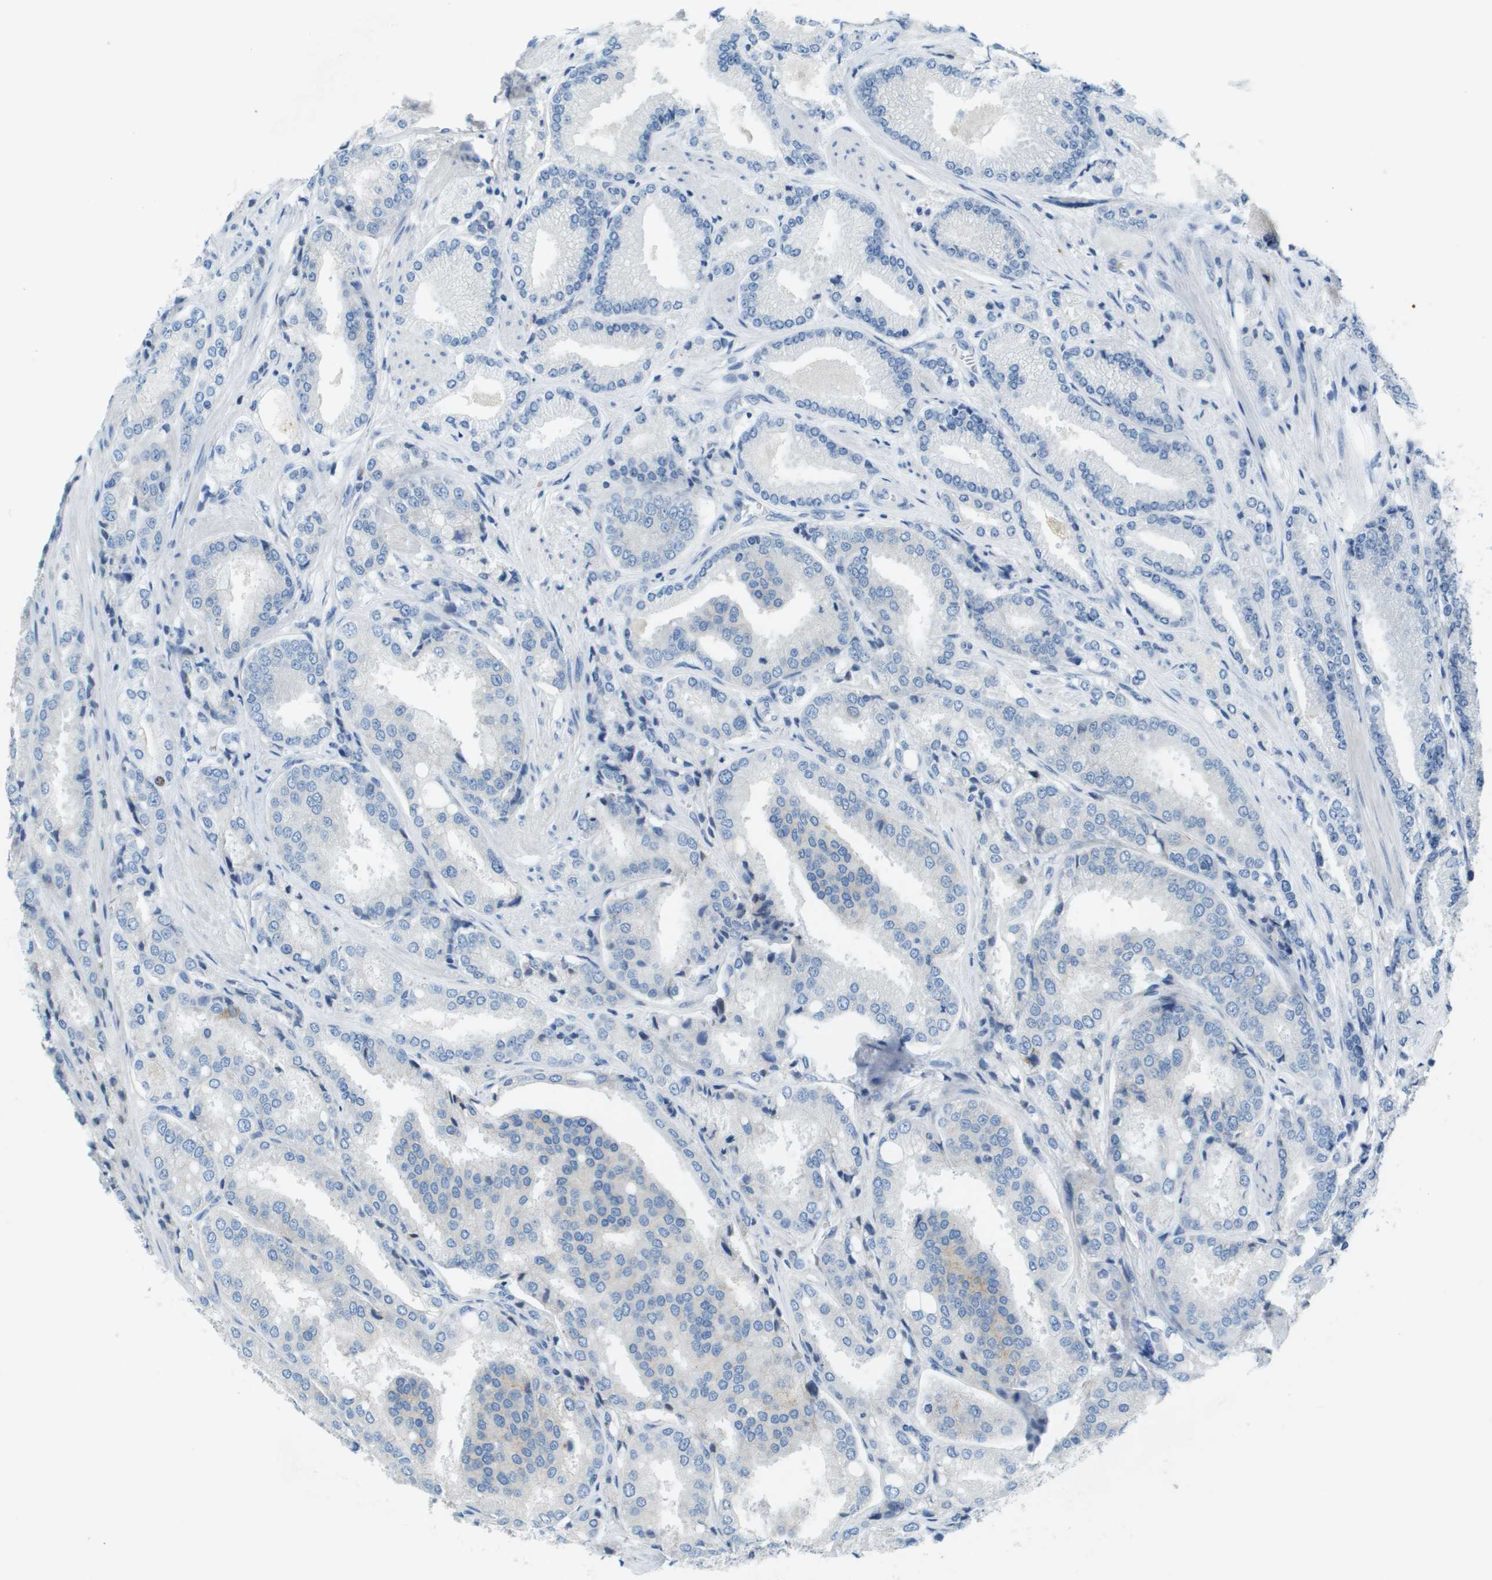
{"staining": {"intensity": "negative", "quantity": "none", "location": "none"}, "tissue": "prostate cancer", "cell_type": "Tumor cells", "image_type": "cancer", "snomed": [{"axis": "morphology", "description": "Adenocarcinoma, High grade"}, {"axis": "topography", "description": "Prostate"}], "caption": "Immunohistochemical staining of human prostate cancer (high-grade adenocarcinoma) shows no significant expression in tumor cells. The staining was performed using DAB (3,3'-diaminobenzidine) to visualize the protein expression in brown, while the nuclei were stained in blue with hematoxylin (Magnification: 20x).", "gene": "SDC1", "patient": {"sex": "male", "age": 50}}